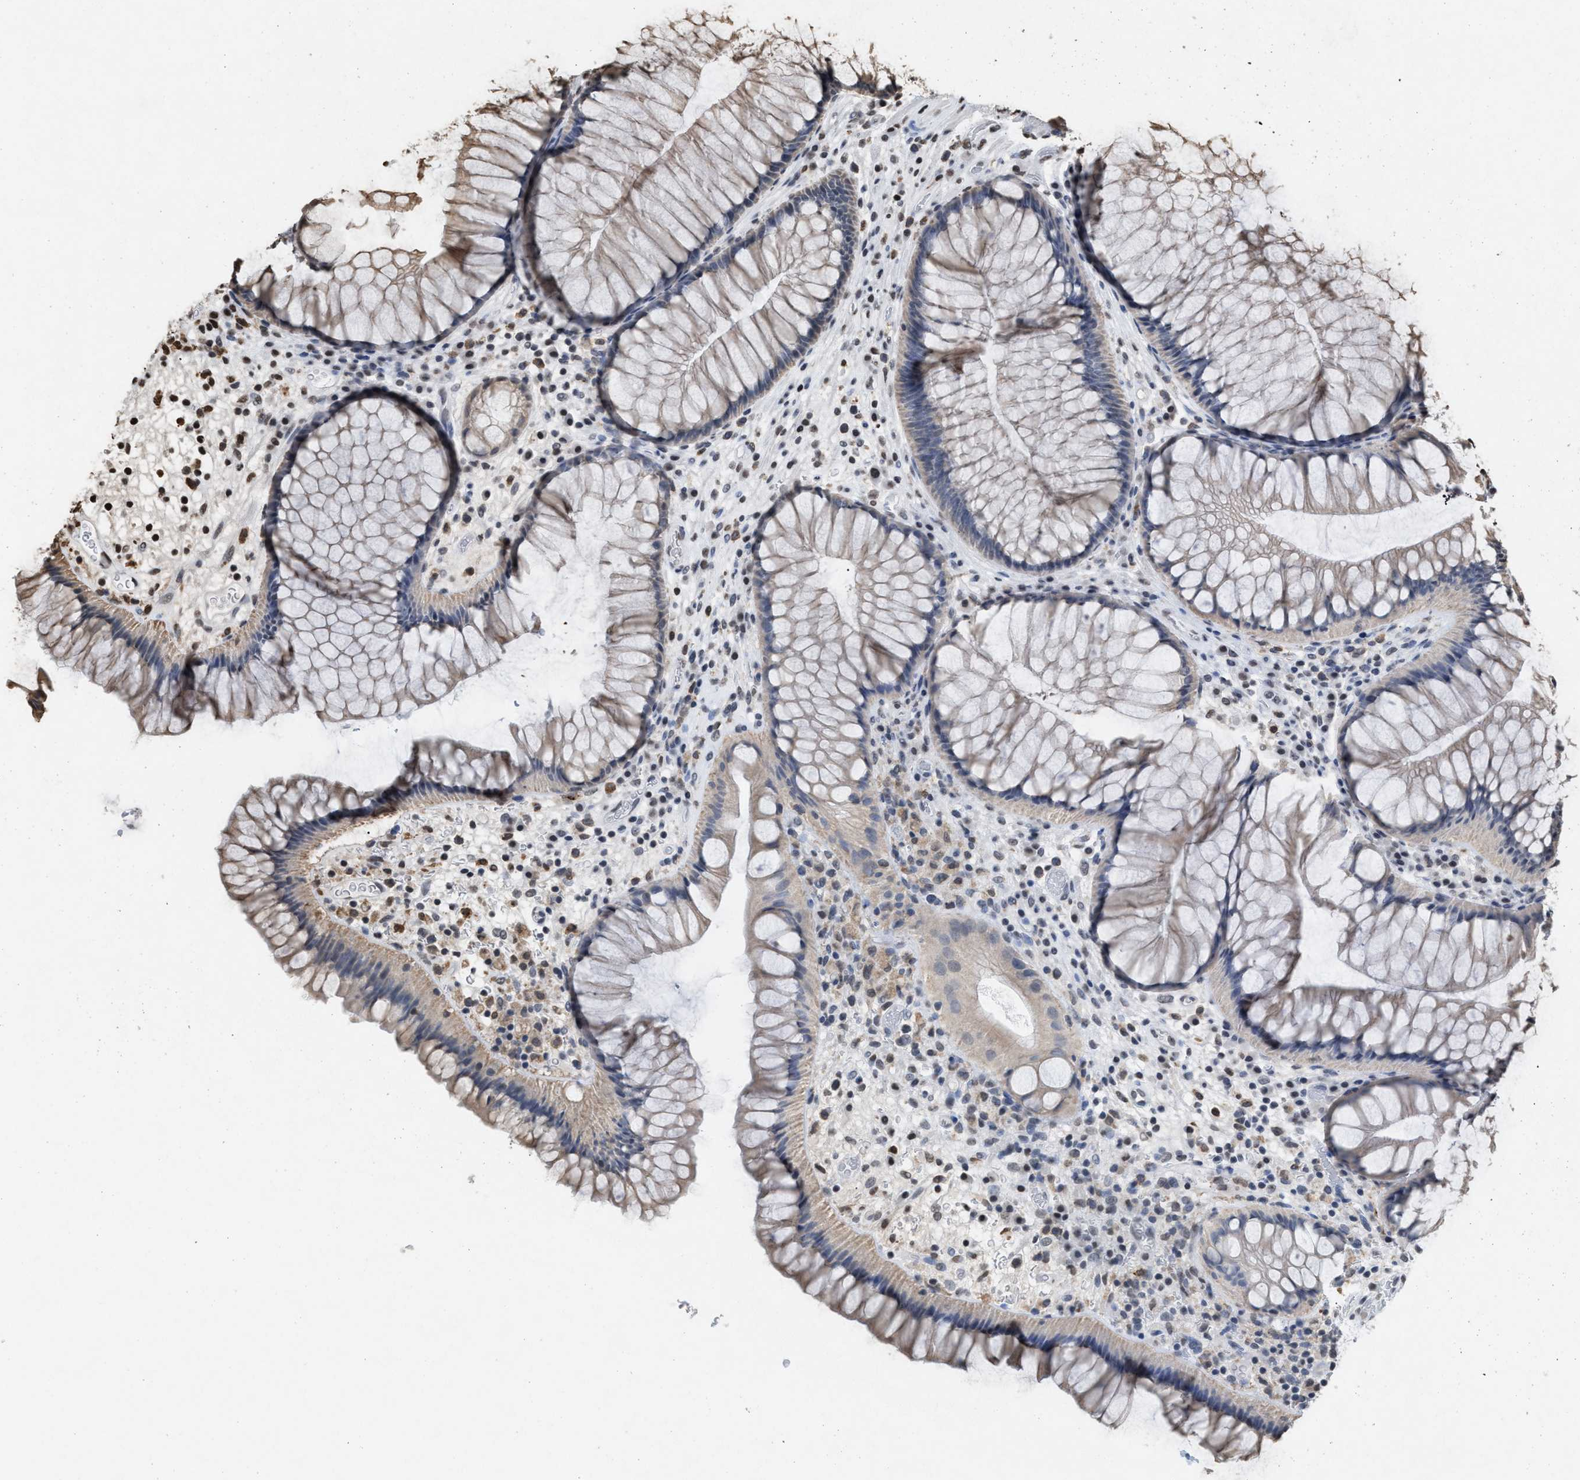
{"staining": {"intensity": "weak", "quantity": "25%-75%", "location": "cytoplasmic/membranous"}, "tissue": "rectum", "cell_type": "Glandular cells", "image_type": "normal", "snomed": [{"axis": "morphology", "description": "Normal tissue, NOS"}, {"axis": "topography", "description": "Rectum"}], "caption": "A brown stain labels weak cytoplasmic/membranous staining of a protein in glandular cells of normal rectum. Nuclei are stained in blue.", "gene": "NUP88", "patient": {"sex": "male", "age": 51}}